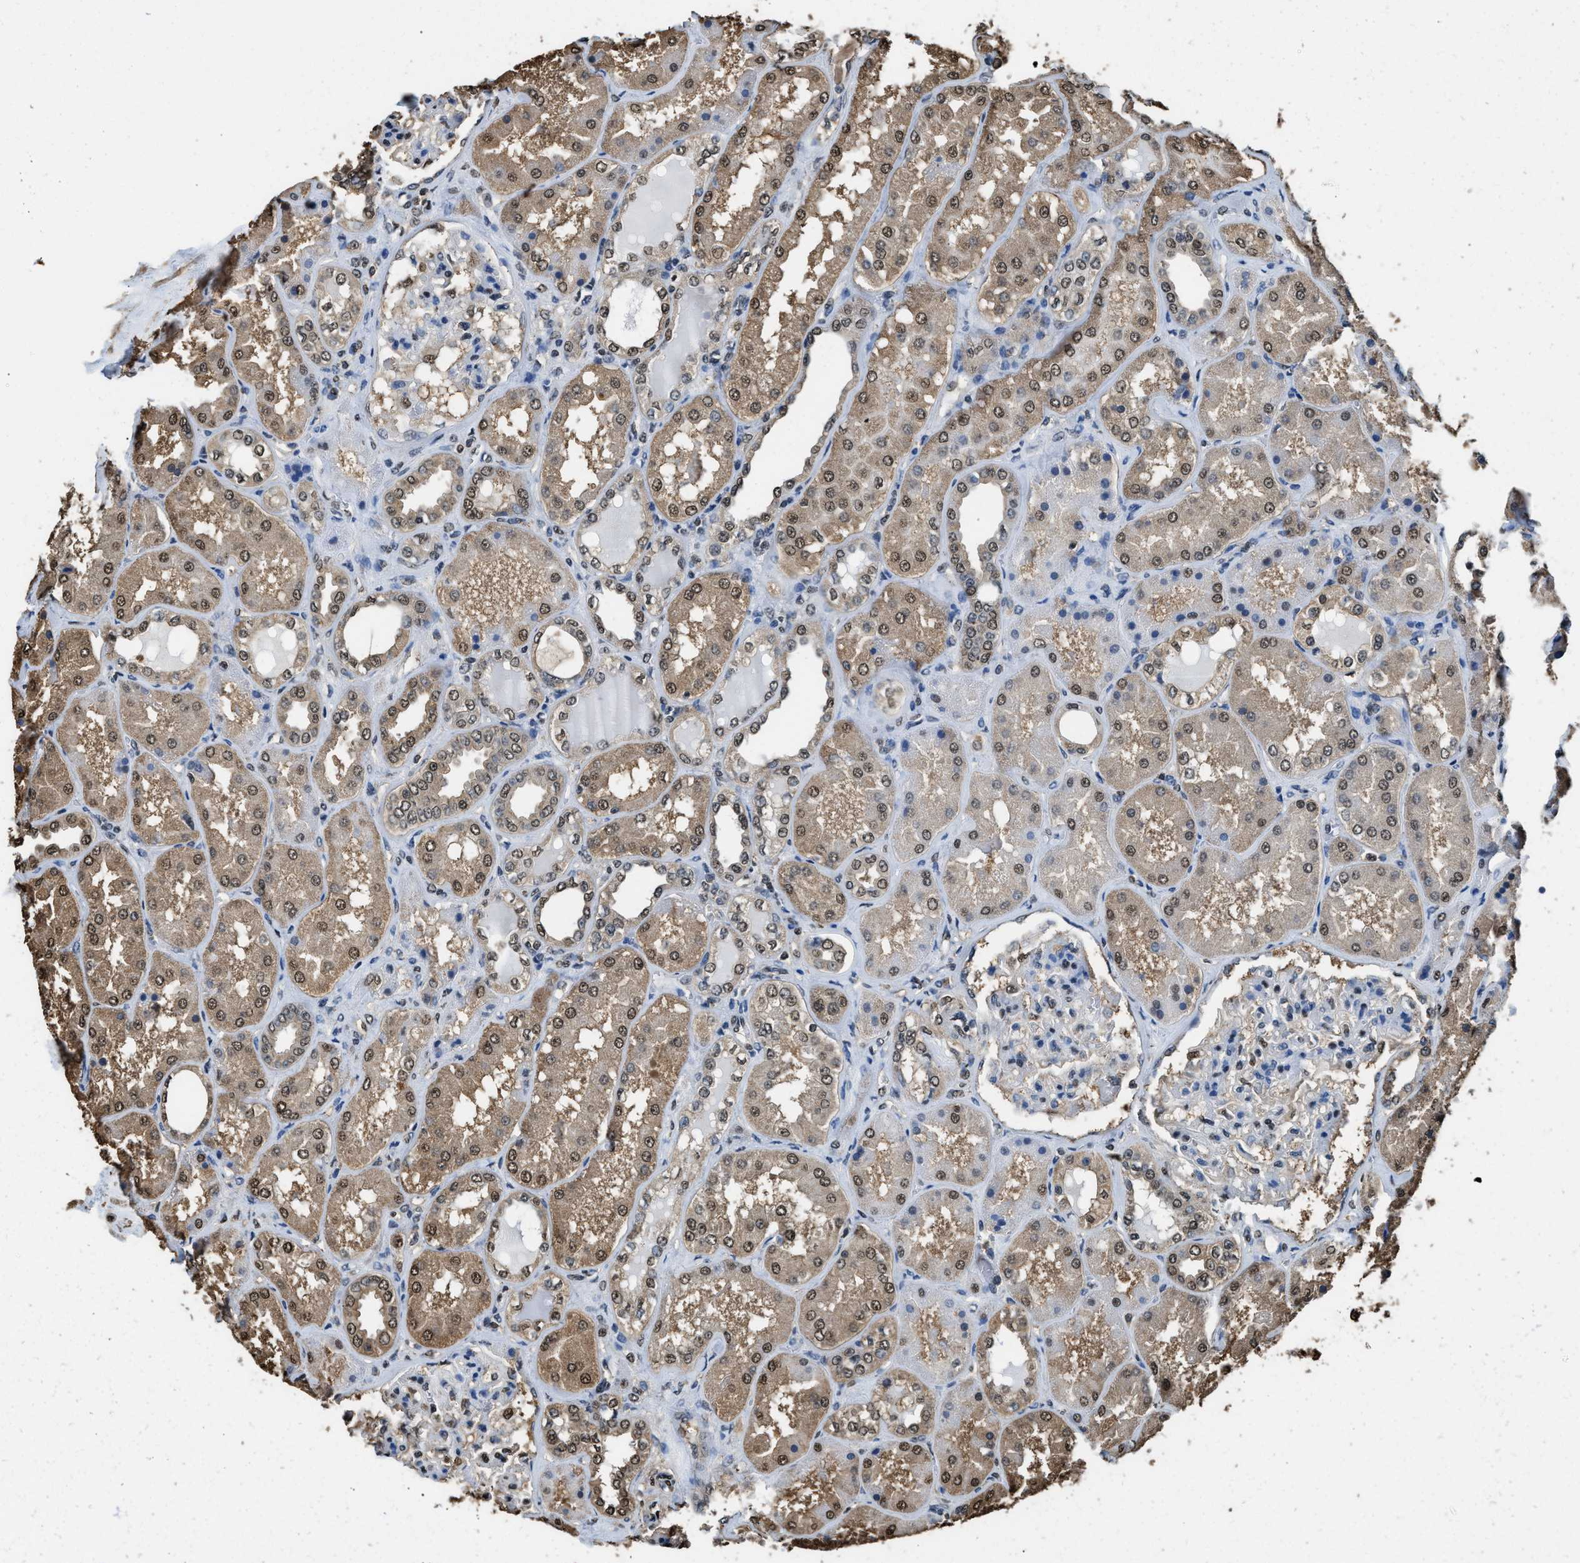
{"staining": {"intensity": "moderate", "quantity": "<25%", "location": "nuclear"}, "tissue": "kidney", "cell_type": "Cells in glomeruli", "image_type": "normal", "snomed": [{"axis": "morphology", "description": "Normal tissue, NOS"}, {"axis": "topography", "description": "Kidney"}], "caption": "Protein staining demonstrates moderate nuclear expression in approximately <25% of cells in glomeruli in benign kidney.", "gene": "GAPDH", "patient": {"sex": "female", "age": 56}}